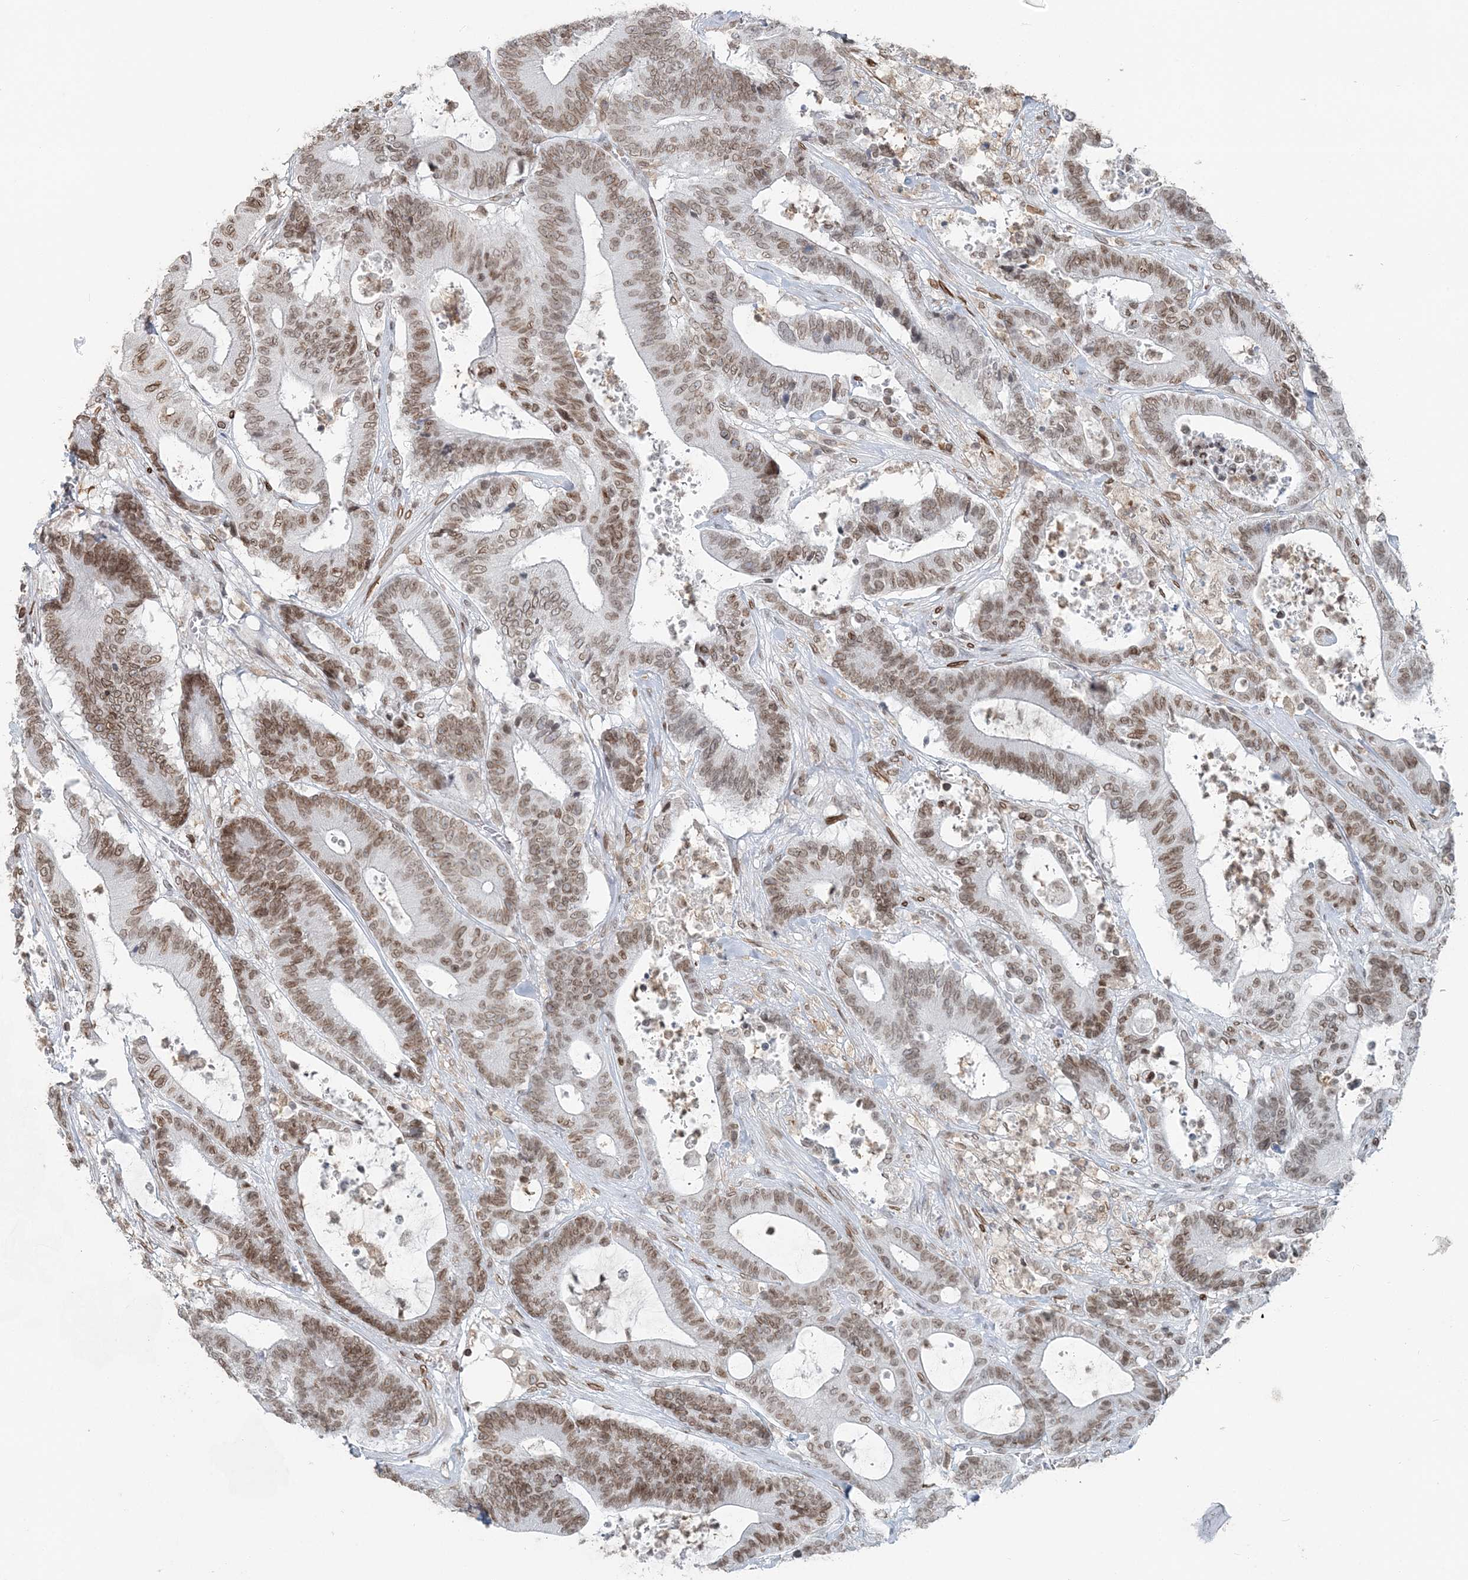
{"staining": {"intensity": "moderate", "quantity": ">75%", "location": "nuclear"}, "tissue": "colorectal cancer", "cell_type": "Tumor cells", "image_type": "cancer", "snomed": [{"axis": "morphology", "description": "Adenocarcinoma, NOS"}, {"axis": "topography", "description": "Colon"}], "caption": "The micrograph exhibits a brown stain indicating the presence of a protein in the nuclear of tumor cells in colorectal cancer.", "gene": "GJD4", "patient": {"sex": "female", "age": 84}}